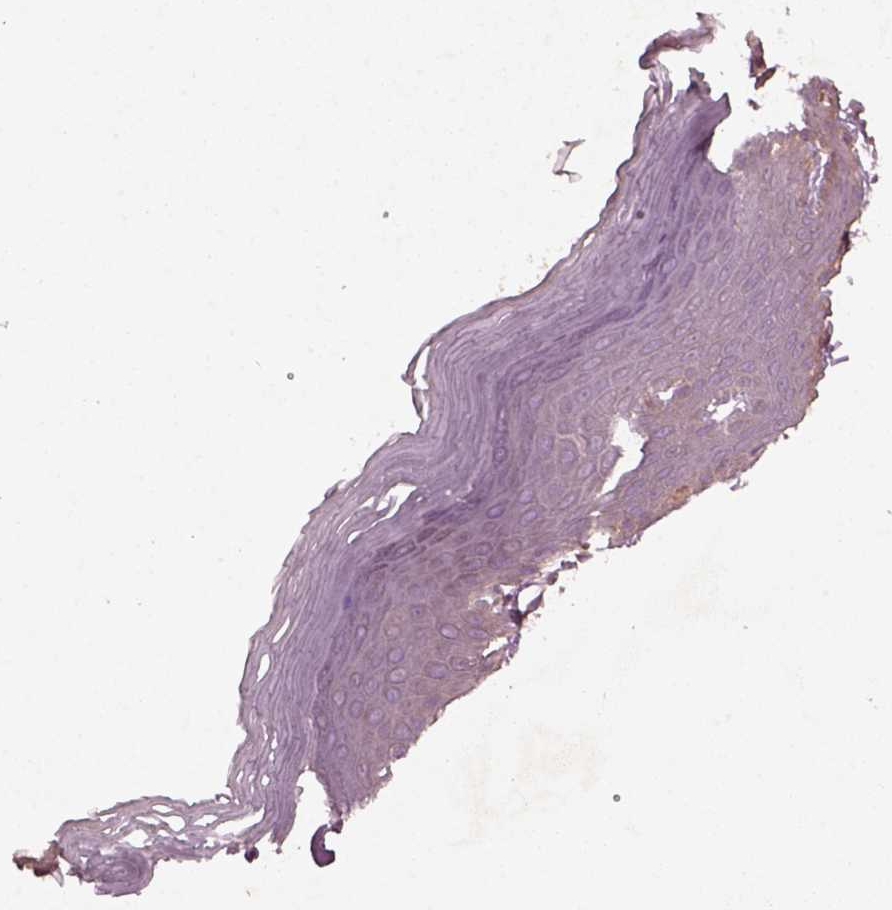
{"staining": {"intensity": "negative", "quantity": "none", "location": "none"}, "tissue": "skin", "cell_type": "Epidermal cells", "image_type": "normal", "snomed": [{"axis": "morphology", "description": "Normal tissue, NOS"}, {"axis": "topography", "description": "Anal"}], "caption": "Normal skin was stained to show a protein in brown. There is no significant staining in epidermal cells. Brightfield microscopy of immunohistochemistry stained with DAB (brown) and hematoxylin (blue), captured at high magnification.", "gene": "FAM234A", "patient": {"sex": "male", "age": 53}}